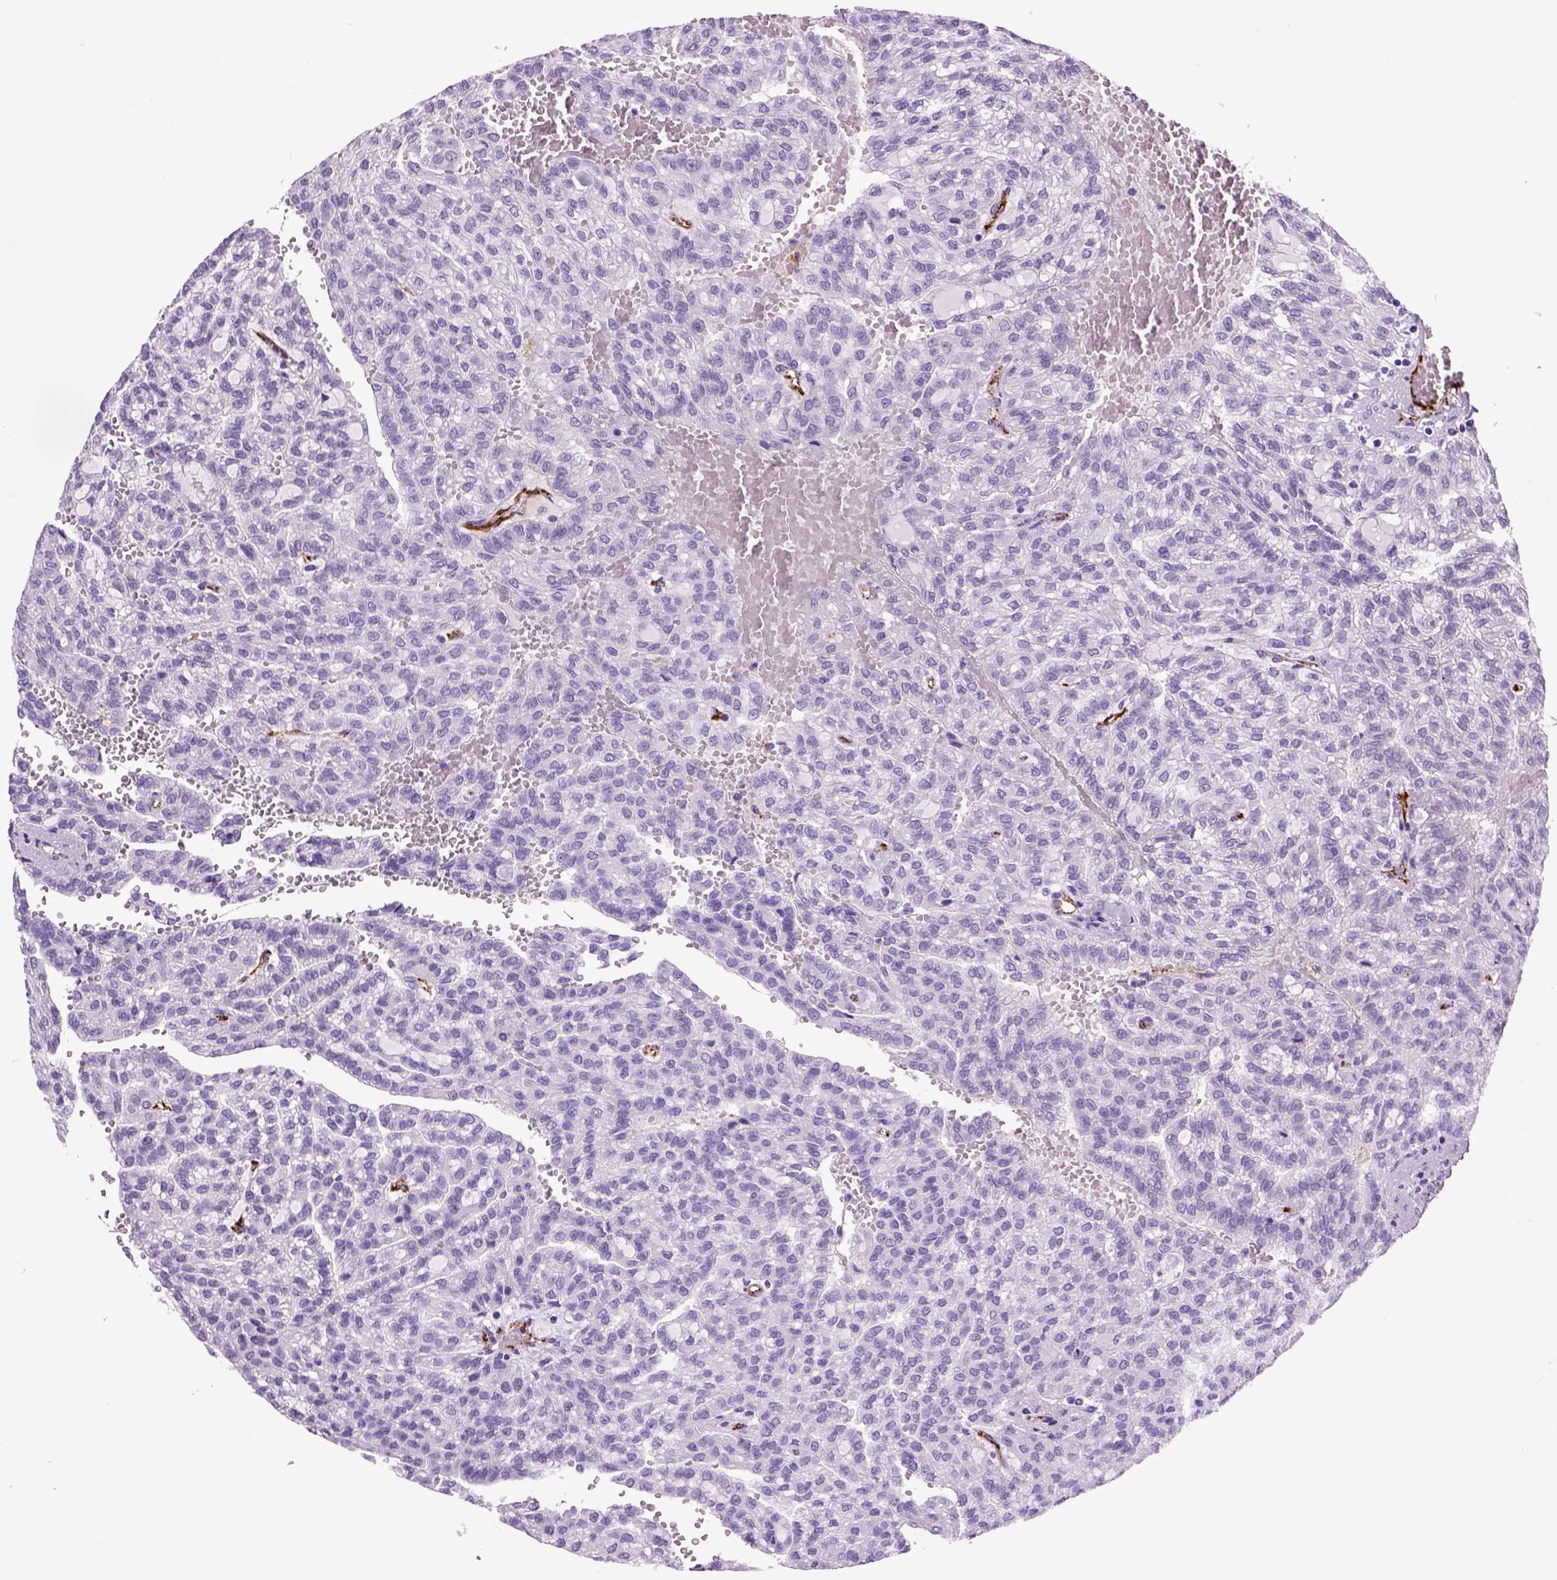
{"staining": {"intensity": "negative", "quantity": "none", "location": "none"}, "tissue": "renal cancer", "cell_type": "Tumor cells", "image_type": "cancer", "snomed": [{"axis": "morphology", "description": "Adenocarcinoma, NOS"}, {"axis": "topography", "description": "Kidney"}], "caption": "High magnification brightfield microscopy of renal adenocarcinoma stained with DAB (brown) and counterstained with hematoxylin (blue): tumor cells show no significant expression.", "gene": "VWF", "patient": {"sex": "male", "age": 63}}